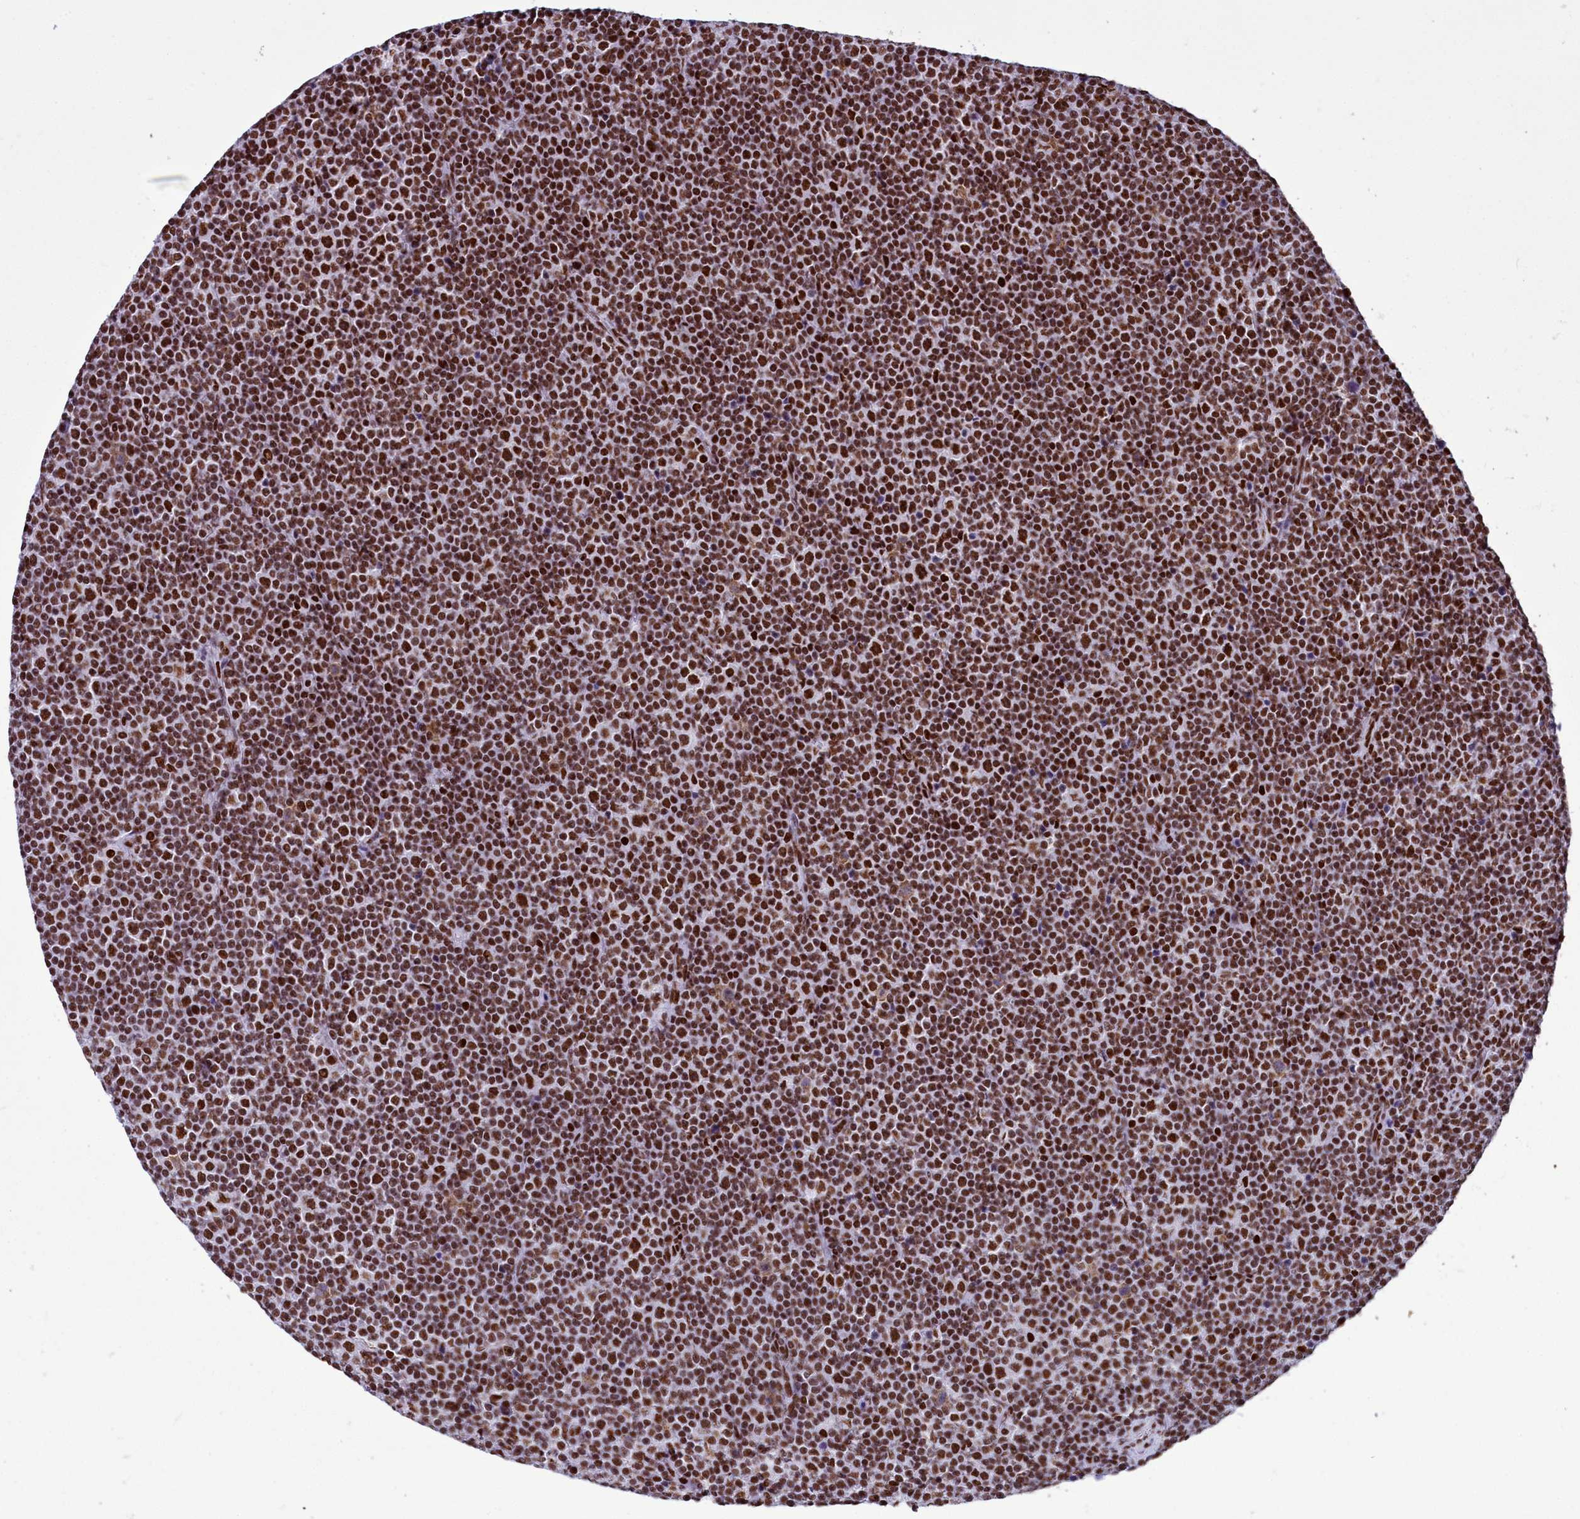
{"staining": {"intensity": "strong", "quantity": ">75%", "location": "nuclear"}, "tissue": "lymphoma", "cell_type": "Tumor cells", "image_type": "cancer", "snomed": [{"axis": "morphology", "description": "Malignant lymphoma, non-Hodgkin's type, Low grade"}, {"axis": "topography", "description": "Lymph node"}], "caption": "Immunohistochemistry of lymphoma exhibits high levels of strong nuclear expression in about >75% of tumor cells.", "gene": "RALY", "patient": {"sex": "female", "age": 67}}